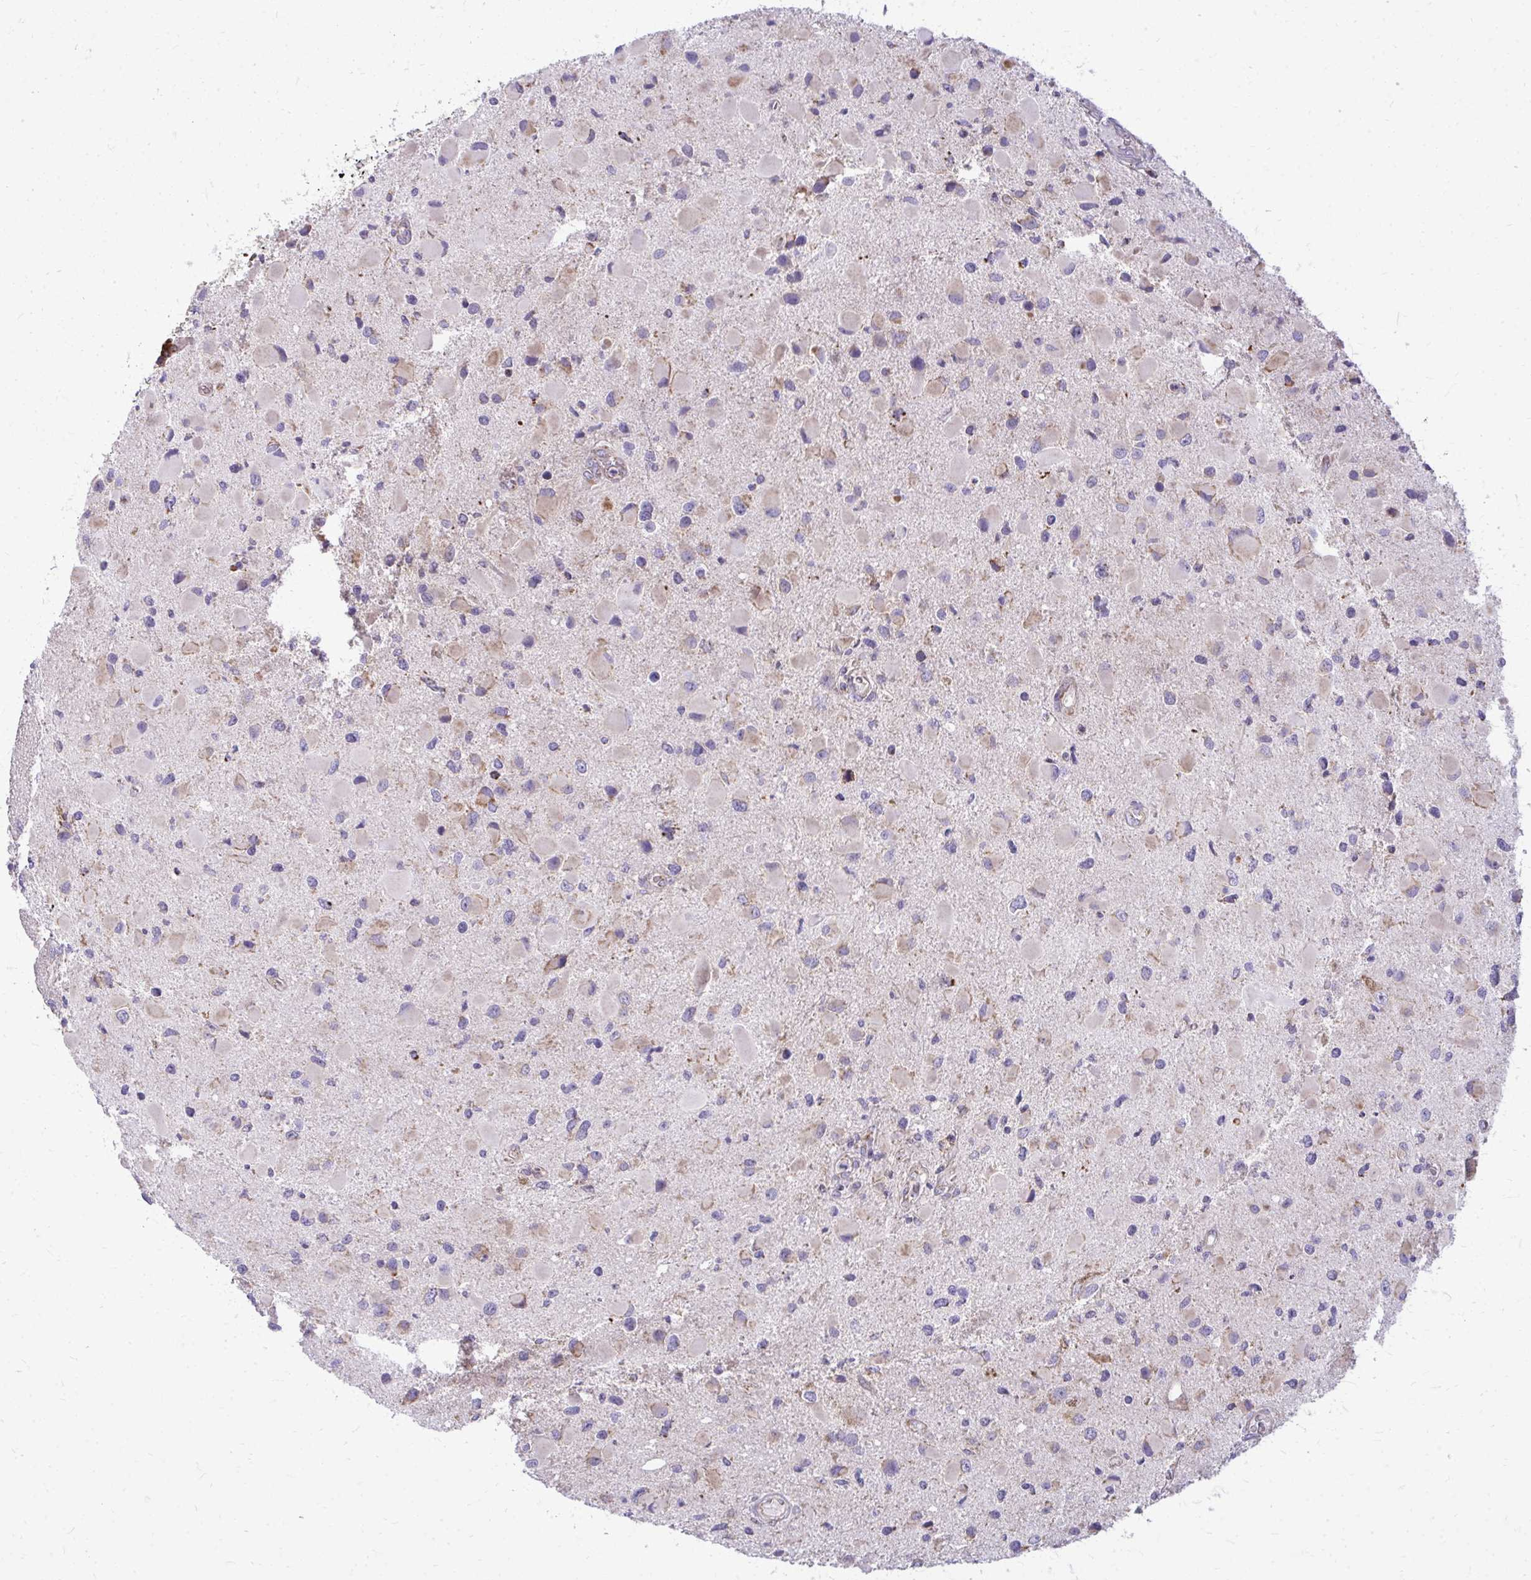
{"staining": {"intensity": "negative", "quantity": "none", "location": "none"}, "tissue": "glioma", "cell_type": "Tumor cells", "image_type": "cancer", "snomed": [{"axis": "morphology", "description": "Glioma, malignant, Low grade"}, {"axis": "topography", "description": "Brain"}], "caption": "Protein analysis of malignant glioma (low-grade) demonstrates no significant staining in tumor cells. (DAB (3,3'-diaminobenzidine) immunohistochemistry (IHC), high magnification).", "gene": "IFIT1", "patient": {"sex": "female", "age": 32}}